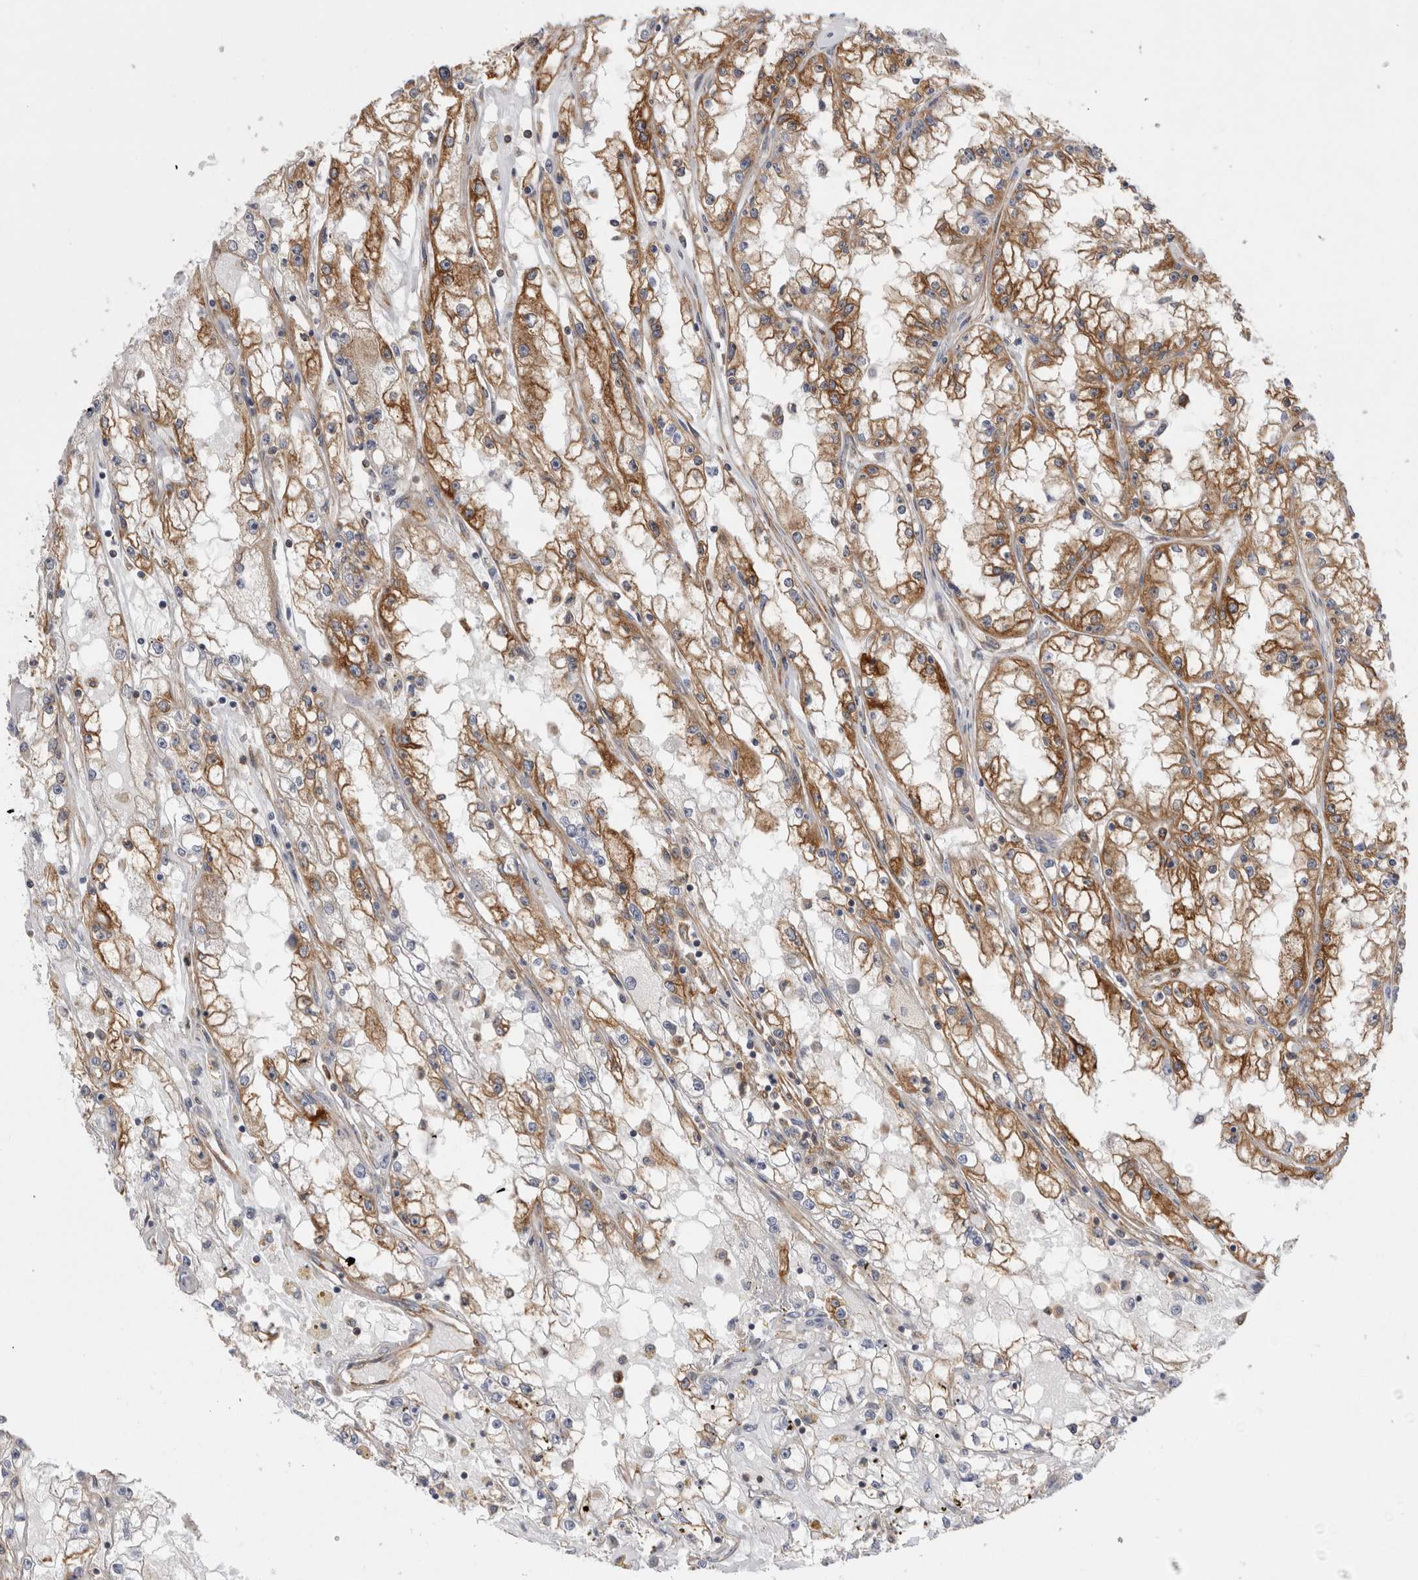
{"staining": {"intensity": "moderate", "quantity": ">75%", "location": "cytoplasmic/membranous"}, "tissue": "renal cancer", "cell_type": "Tumor cells", "image_type": "cancer", "snomed": [{"axis": "morphology", "description": "Adenocarcinoma, NOS"}, {"axis": "topography", "description": "Kidney"}], "caption": "Immunohistochemical staining of renal cancer shows moderate cytoplasmic/membranous protein expression in approximately >75% of tumor cells.", "gene": "RAB11FIP1", "patient": {"sex": "male", "age": 56}}